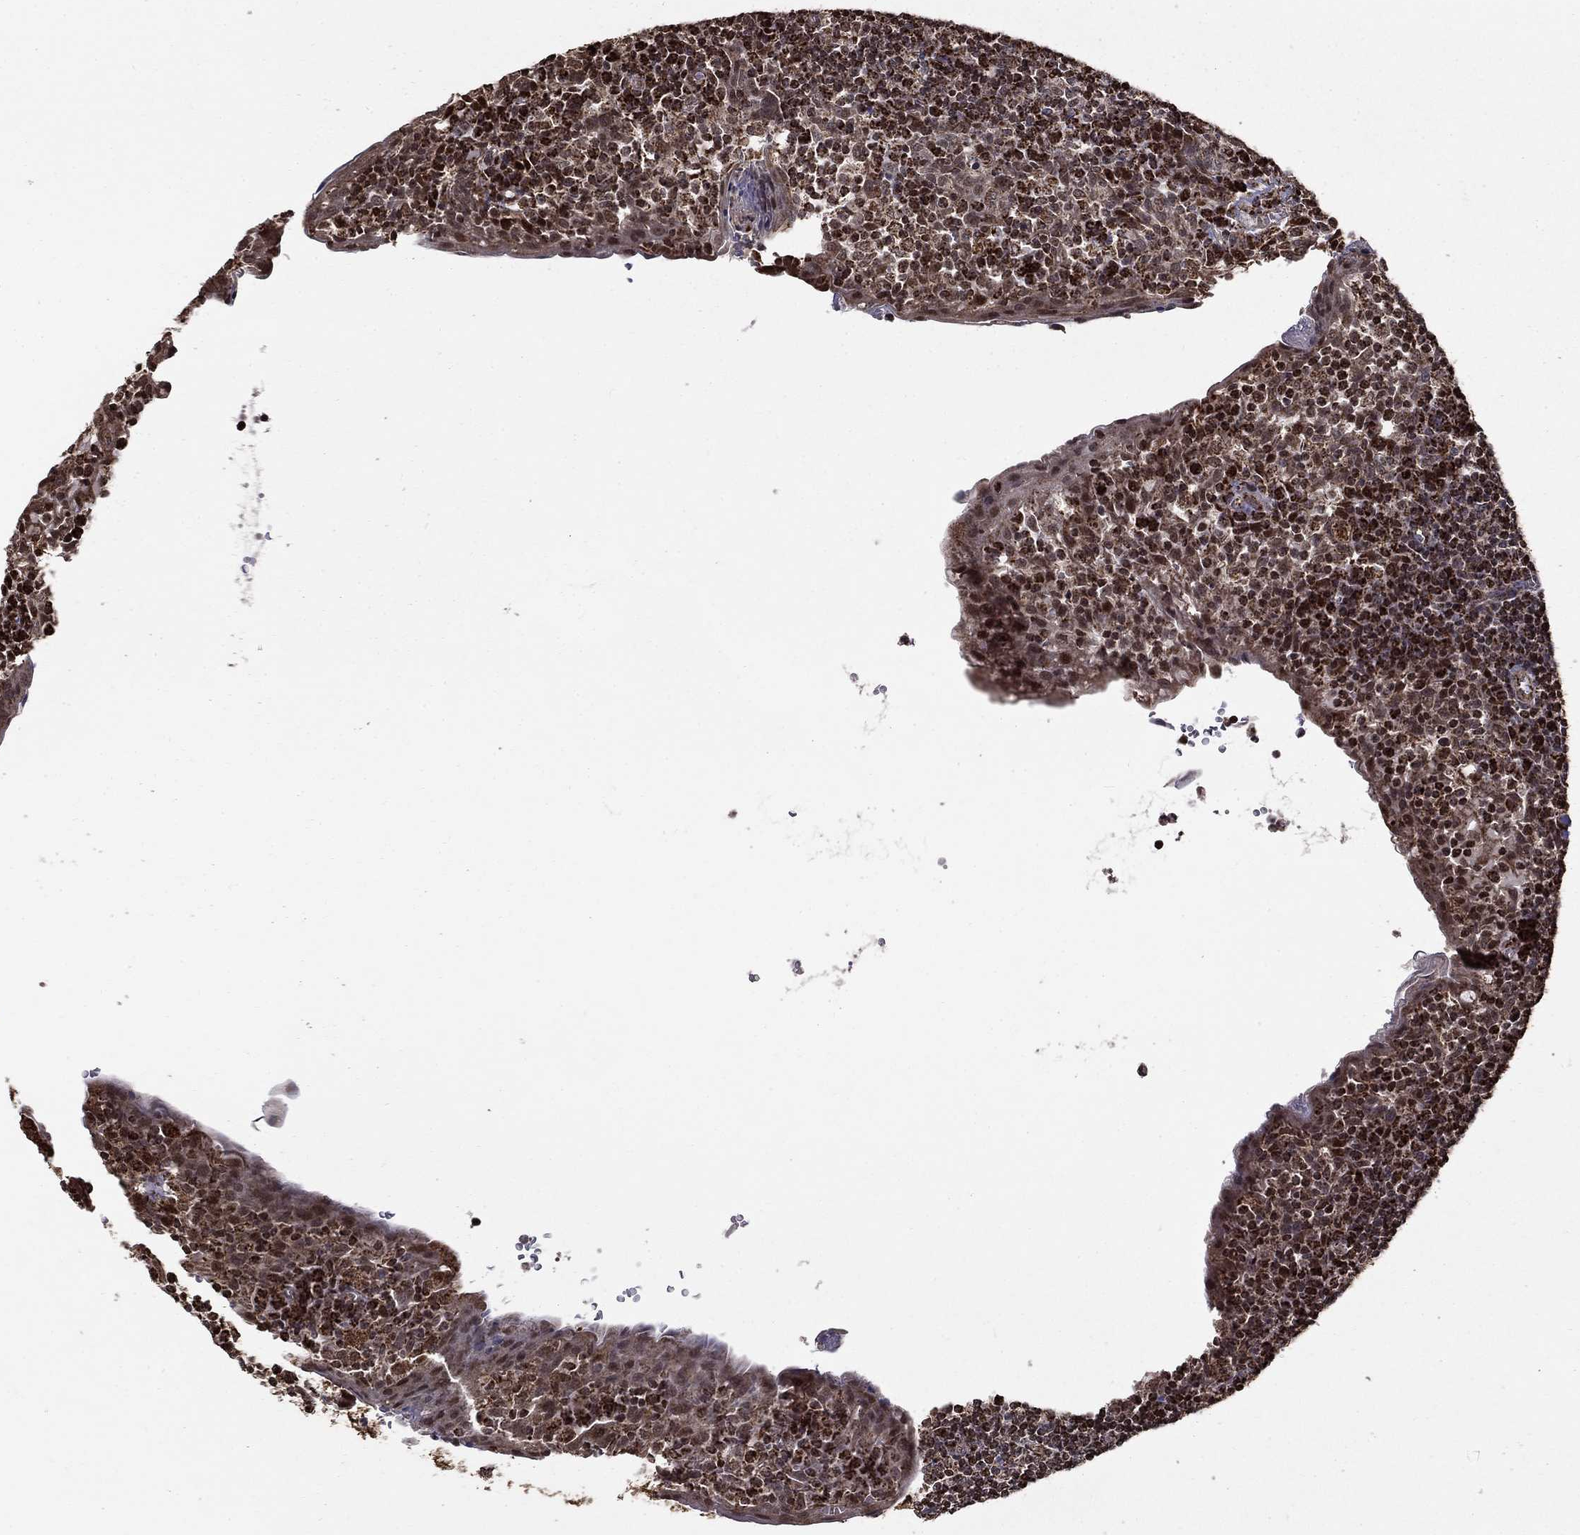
{"staining": {"intensity": "negative", "quantity": "none", "location": "none"}, "tissue": "tonsil", "cell_type": "Germinal center cells", "image_type": "normal", "snomed": [{"axis": "morphology", "description": "Normal tissue, NOS"}, {"axis": "topography", "description": "Tonsil"}], "caption": "An immunohistochemistry (IHC) histopathology image of unremarkable tonsil is shown. There is no staining in germinal center cells of tonsil. (DAB immunohistochemistry, high magnification).", "gene": "ACOT13", "patient": {"sex": "female", "age": 13}}